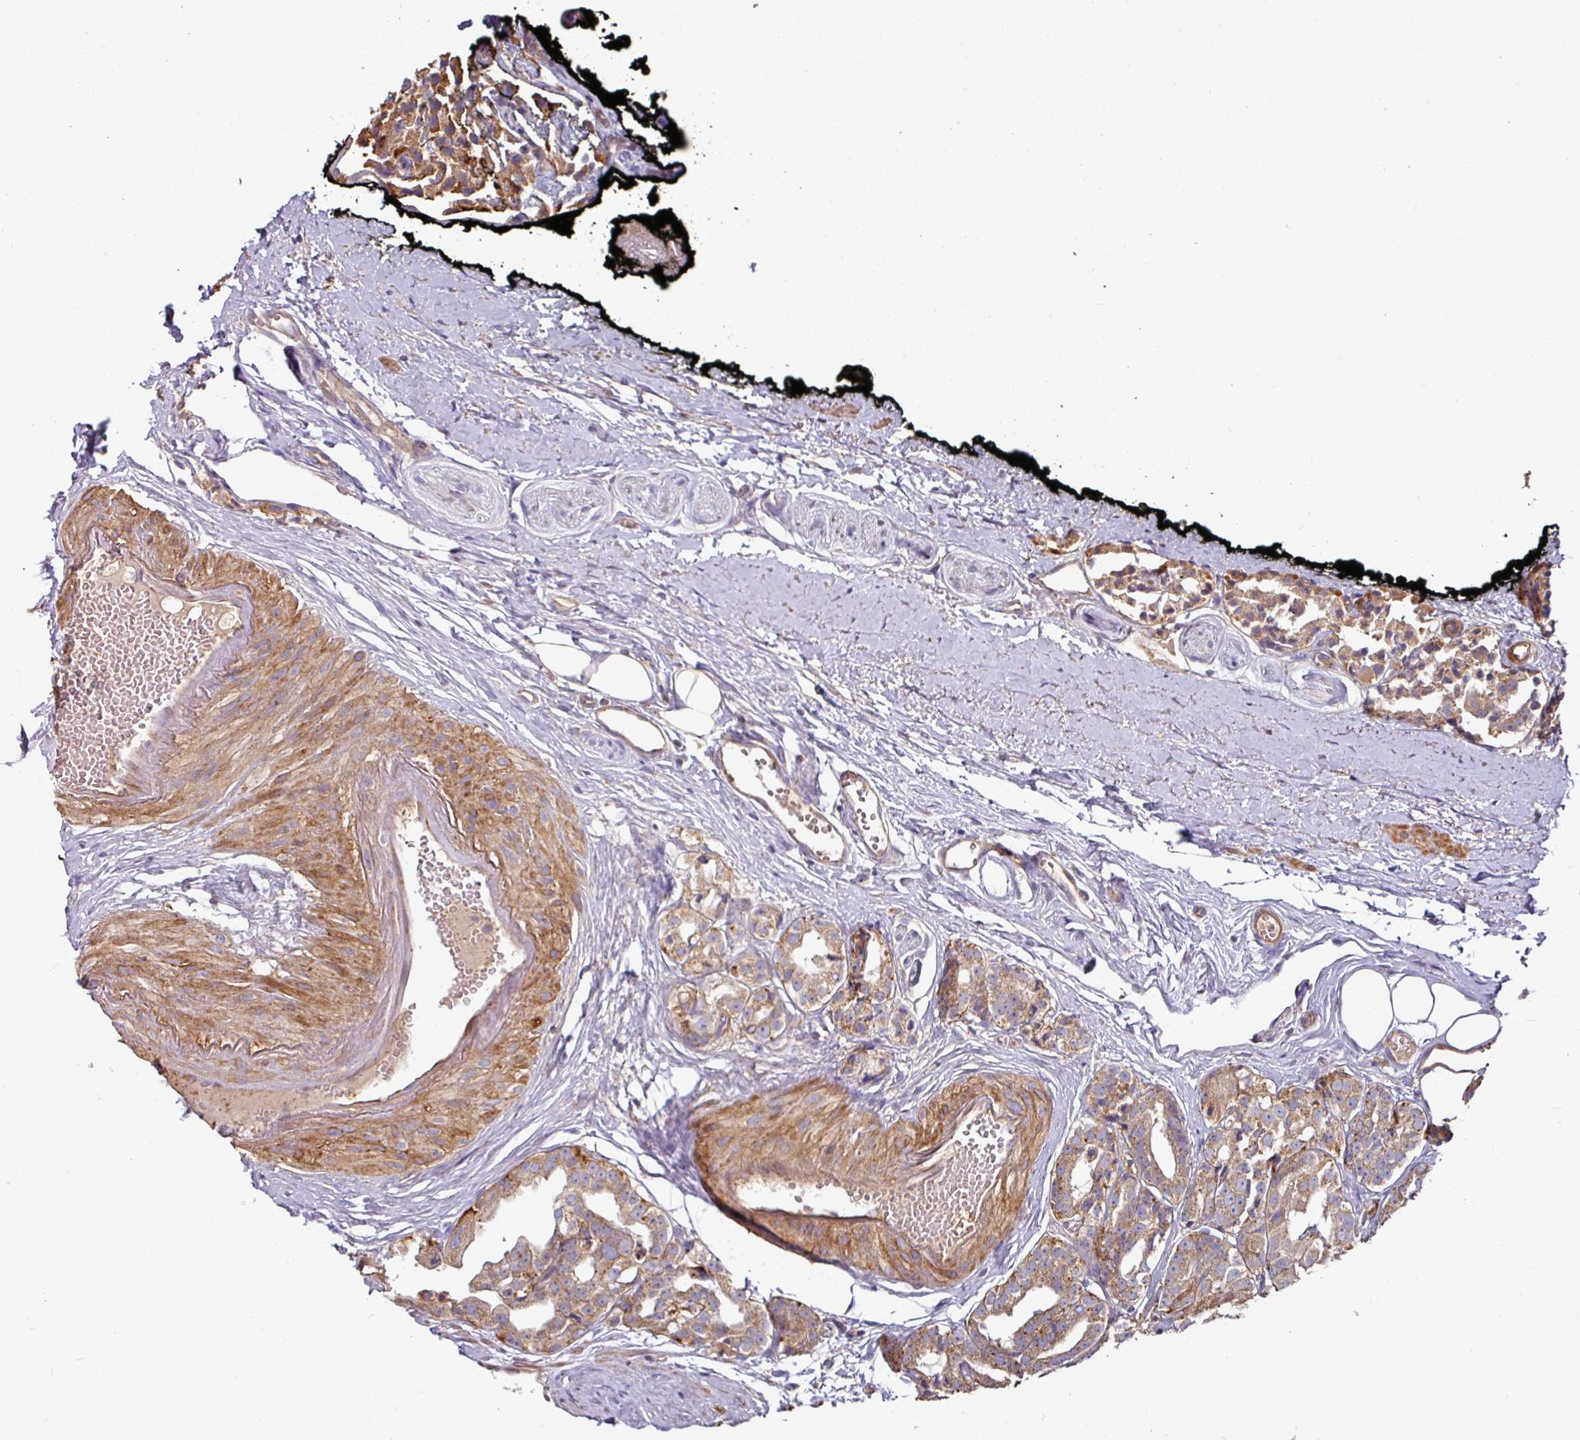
{"staining": {"intensity": "moderate", "quantity": ">75%", "location": "cytoplasmic/membranous"}, "tissue": "prostate cancer", "cell_type": "Tumor cells", "image_type": "cancer", "snomed": [{"axis": "morphology", "description": "Adenocarcinoma, High grade"}, {"axis": "topography", "description": "Prostate"}], "caption": "This photomicrograph reveals IHC staining of human prostate cancer, with medium moderate cytoplasmic/membranous staining in approximately >75% of tumor cells.", "gene": "SIK1", "patient": {"sex": "male", "age": 71}}